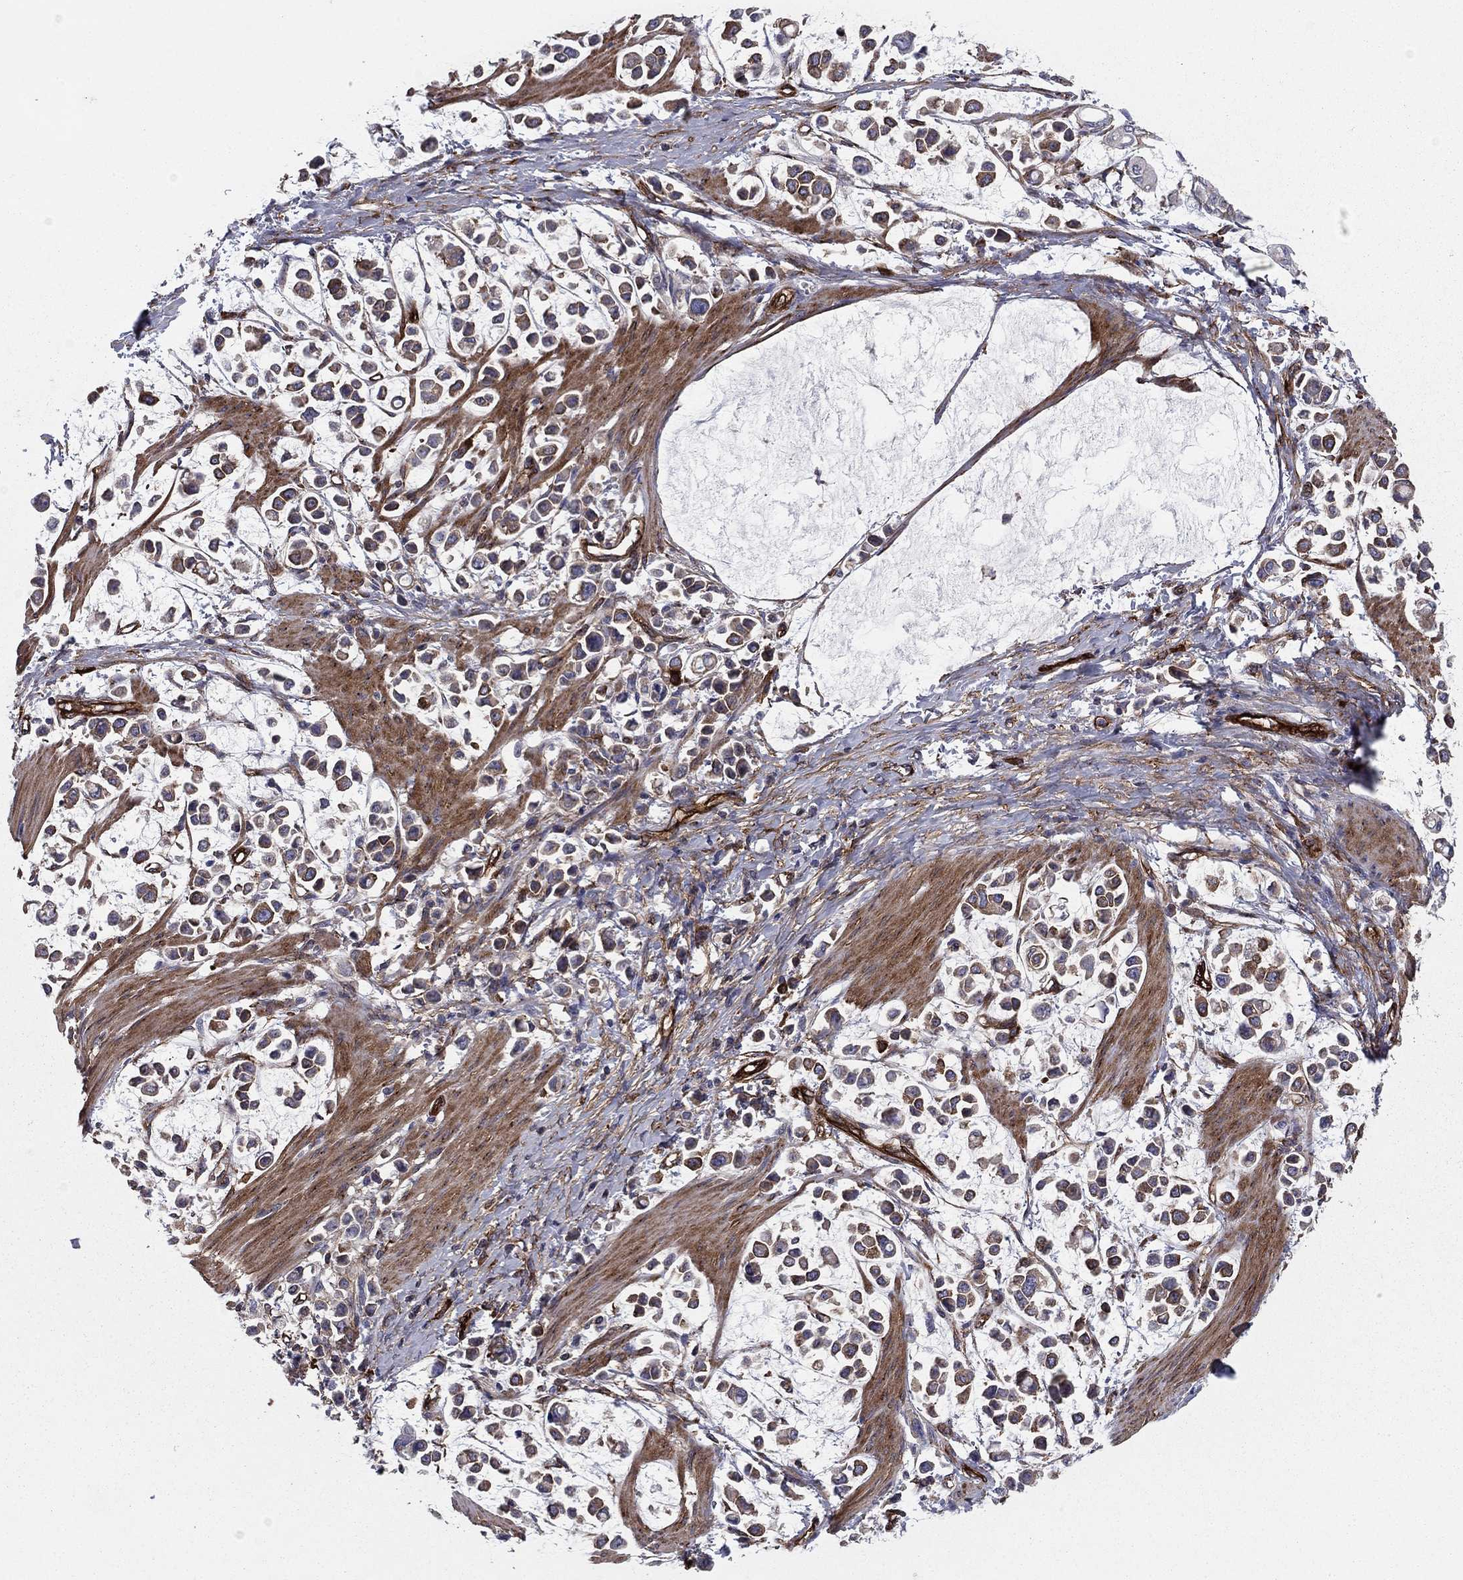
{"staining": {"intensity": "weak", "quantity": "<25%", "location": "cytoplasmic/membranous"}, "tissue": "stomach cancer", "cell_type": "Tumor cells", "image_type": "cancer", "snomed": [{"axis": "morphology", "description": "Adenocarcinoma, NOS"}, {"axis": "topography", "description": "Stomach"}], "caption": "The IHC photomicrograph has no significant expression in tumor cells of stomach adenocarcinoma tissue. (Brightfield microscopy of DAB (3,3'-diaminobenzidine) IHC at high magnification).", "gene": "EHBP1L1", "patient": {"sex": "male", "age": 82}}